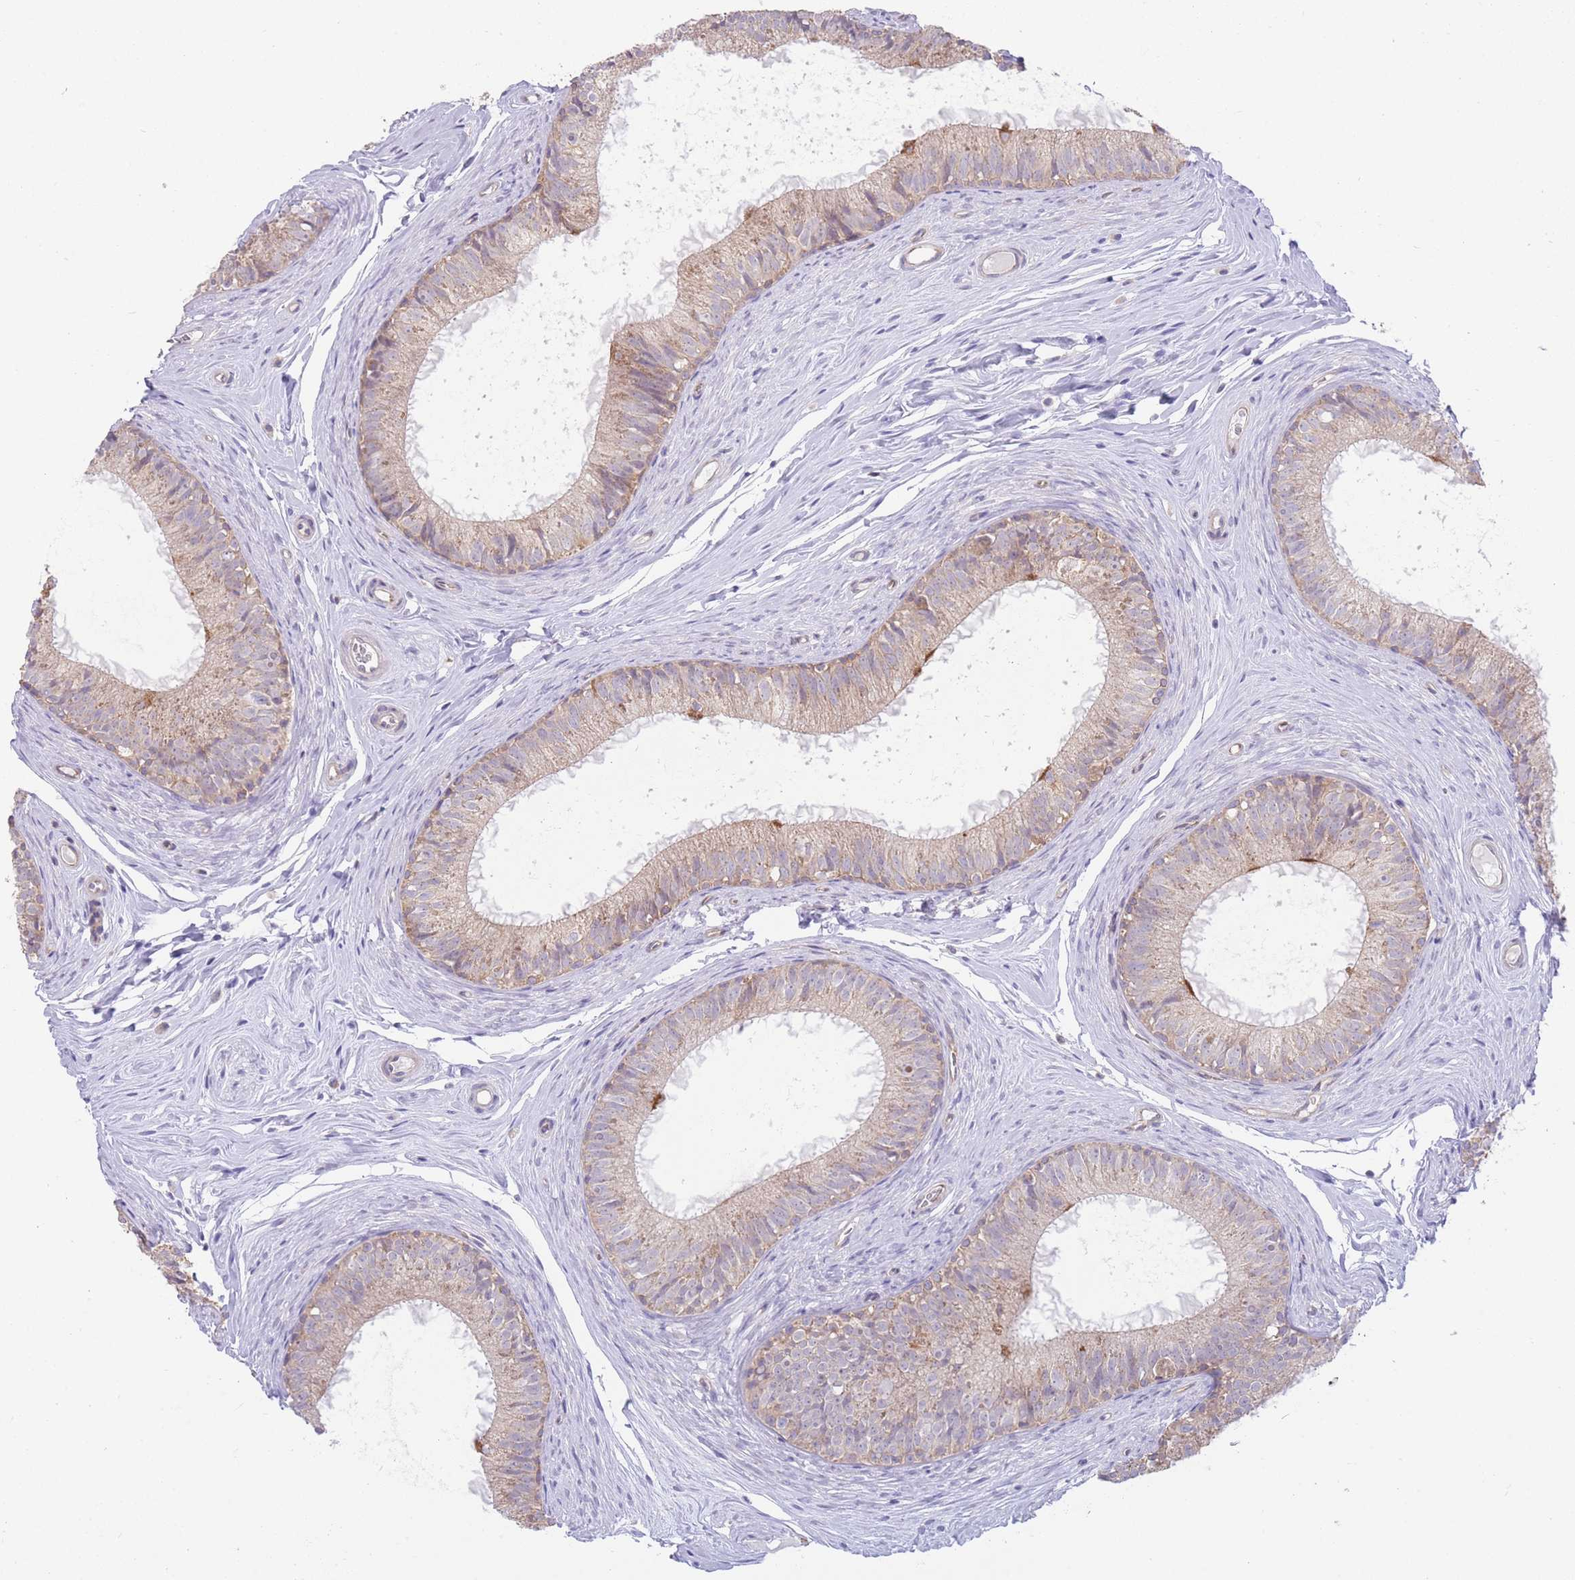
{"staining": {"intensity": "moderate", "quantity": ">75%", "location": "cytoplasmic/membranous"}, "tissue": "epididymis", "cell_type": "Glandular cells", "image_type": "normal", "snomed": [{"axis": "morphology", "description": "Normal tissue, NOS"}, {"axis": "topography", "description": "Epididymis"}], "caption": "Epididymis stained with IHC exhibits moderate cytoplasmic/membranous staining in approximately >75% of glandular cells. (IHC, brightfield microscopy, high magnification).", "gene": "BOLA2B", "patient": {"sex": "male", "age": 25}}